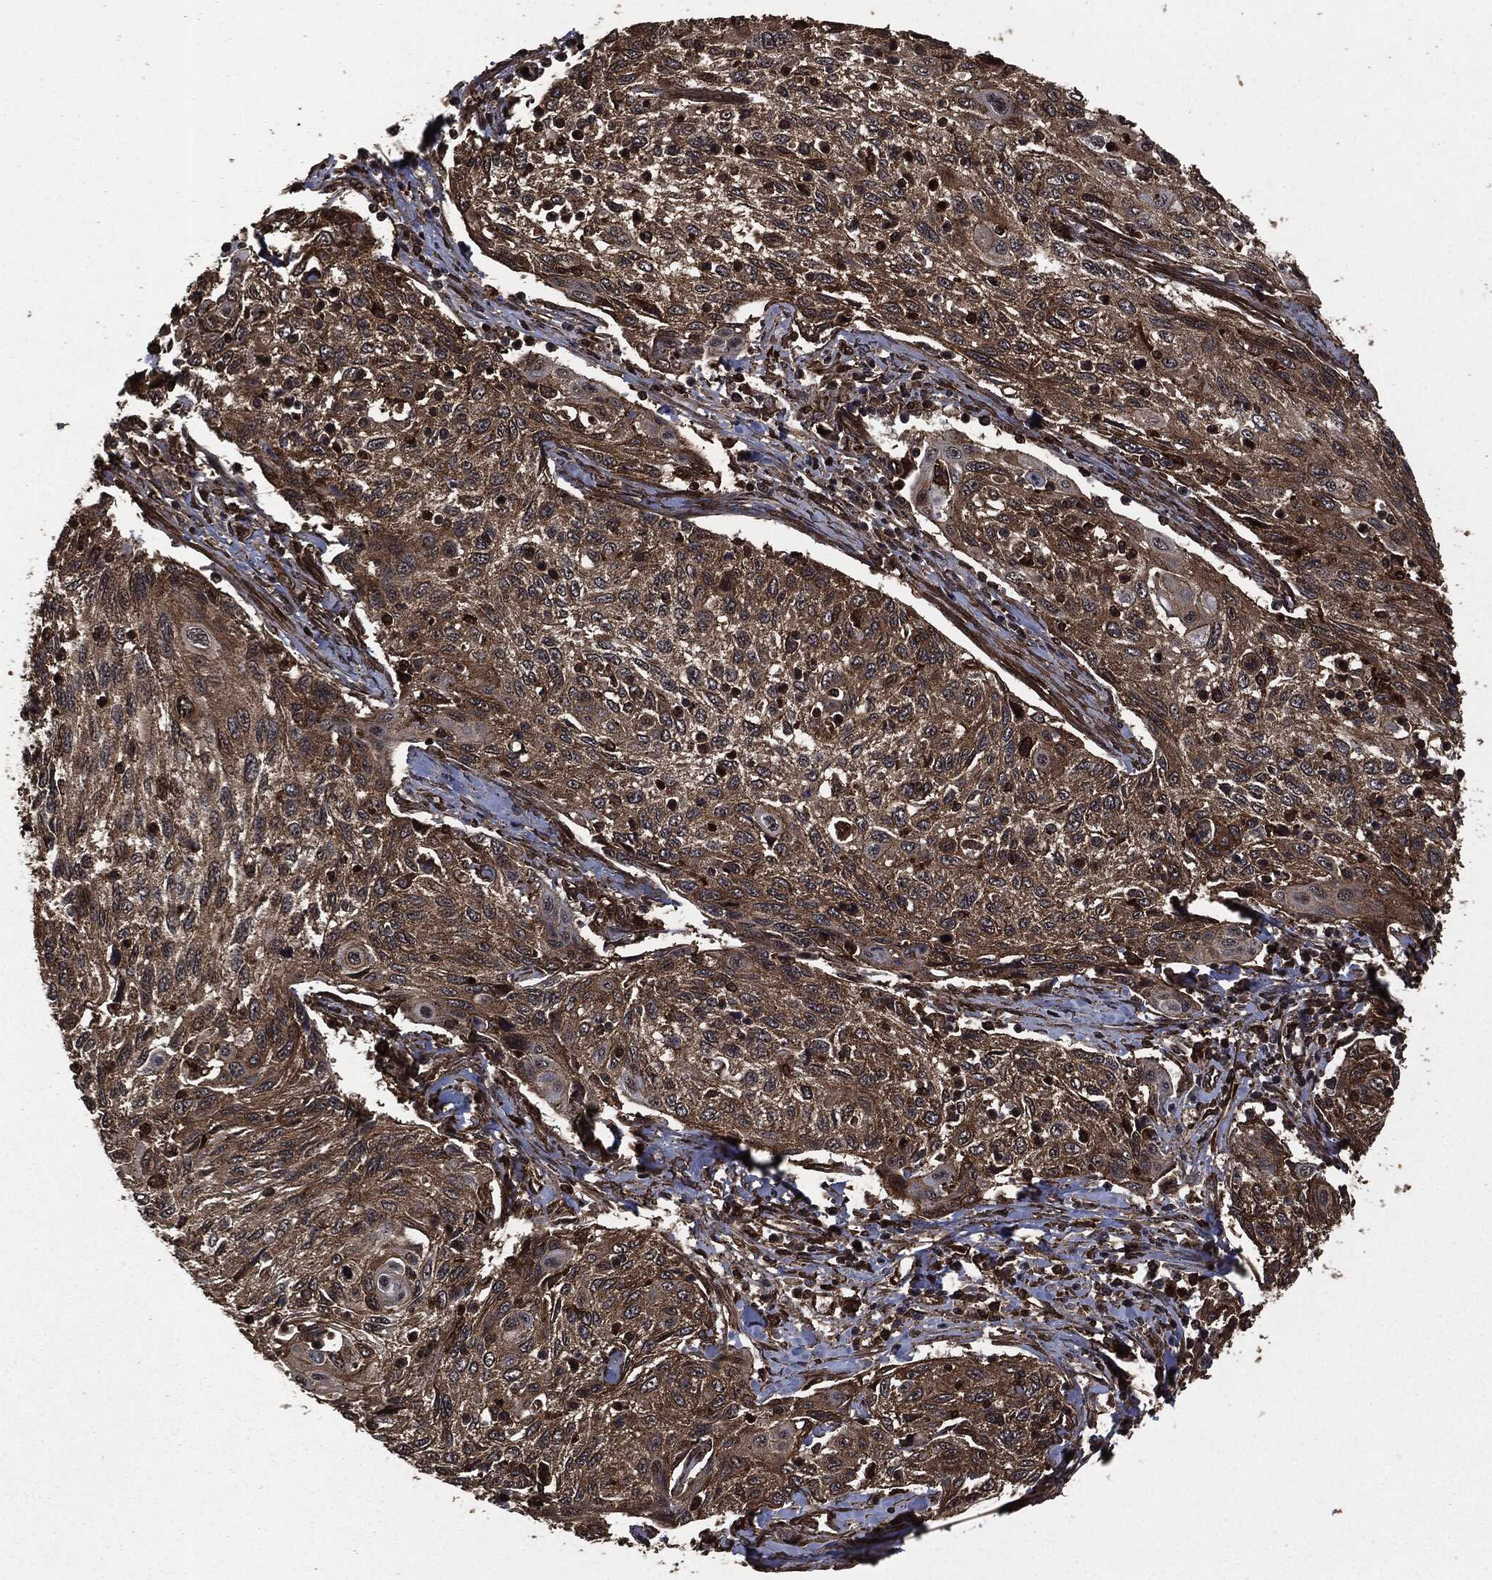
{"staining": {"intensity": "moderate", "quantity": ">75%", "location": "cytoplasmic/membranous"}, "tissue": "cervical cancer", "cell_type": "Tumor cells", "image_type": "cancer", "snomed": [{"axis": "morphology", "description": "Squamous cell carcinoma, NOS"}, {"axis": "topography", "description": "Cervix"}], "caption": "Immunohistochemical staining of human squamous cell carcinoma (cervical) shows moderate cytoplasmic/membranous protein staining in about >75% of tumor cells.", "gene": "HRAS", "patient": {"sex": "female", "age": 70}}